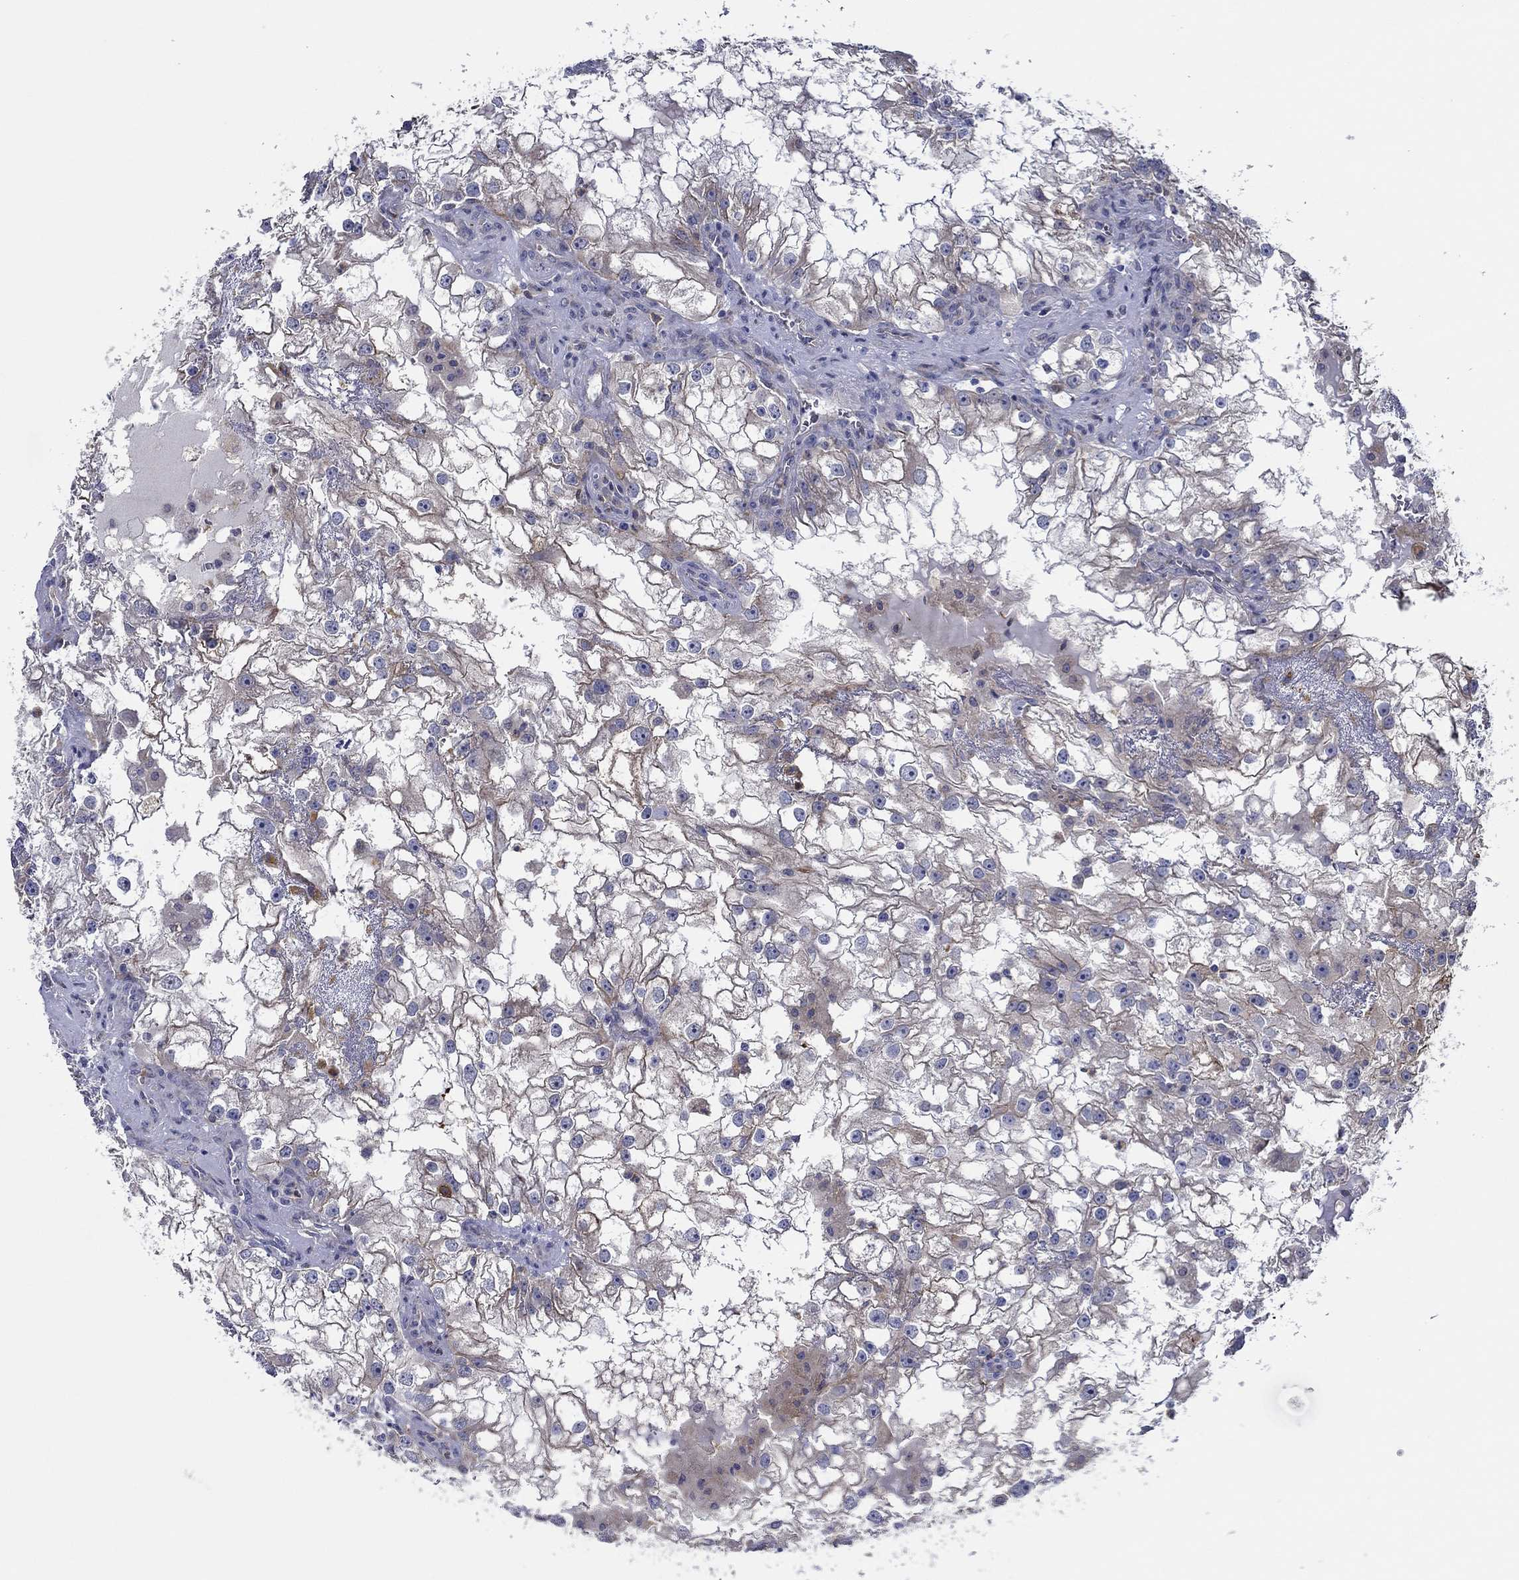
{"staining": {"intensity": "negative", "quantity": "none", "location": "none"}, "tissue": "renal cancer", "cell_type": "Tumor cells", "image_type": "cancer", "snomed": [{"axis": "morphology", "description": "Adenocarcinoma, NOS"}, {"axis": "topography", "description": "Kidney"}], "caption": "High power microscopy photomicrograph of an immunohistochemistry (IHC) image of renal cancer, revealing no significant staining in tumor cells.", "gene": "CFAP61", "patient": {"sex": "male", "age": 59}}